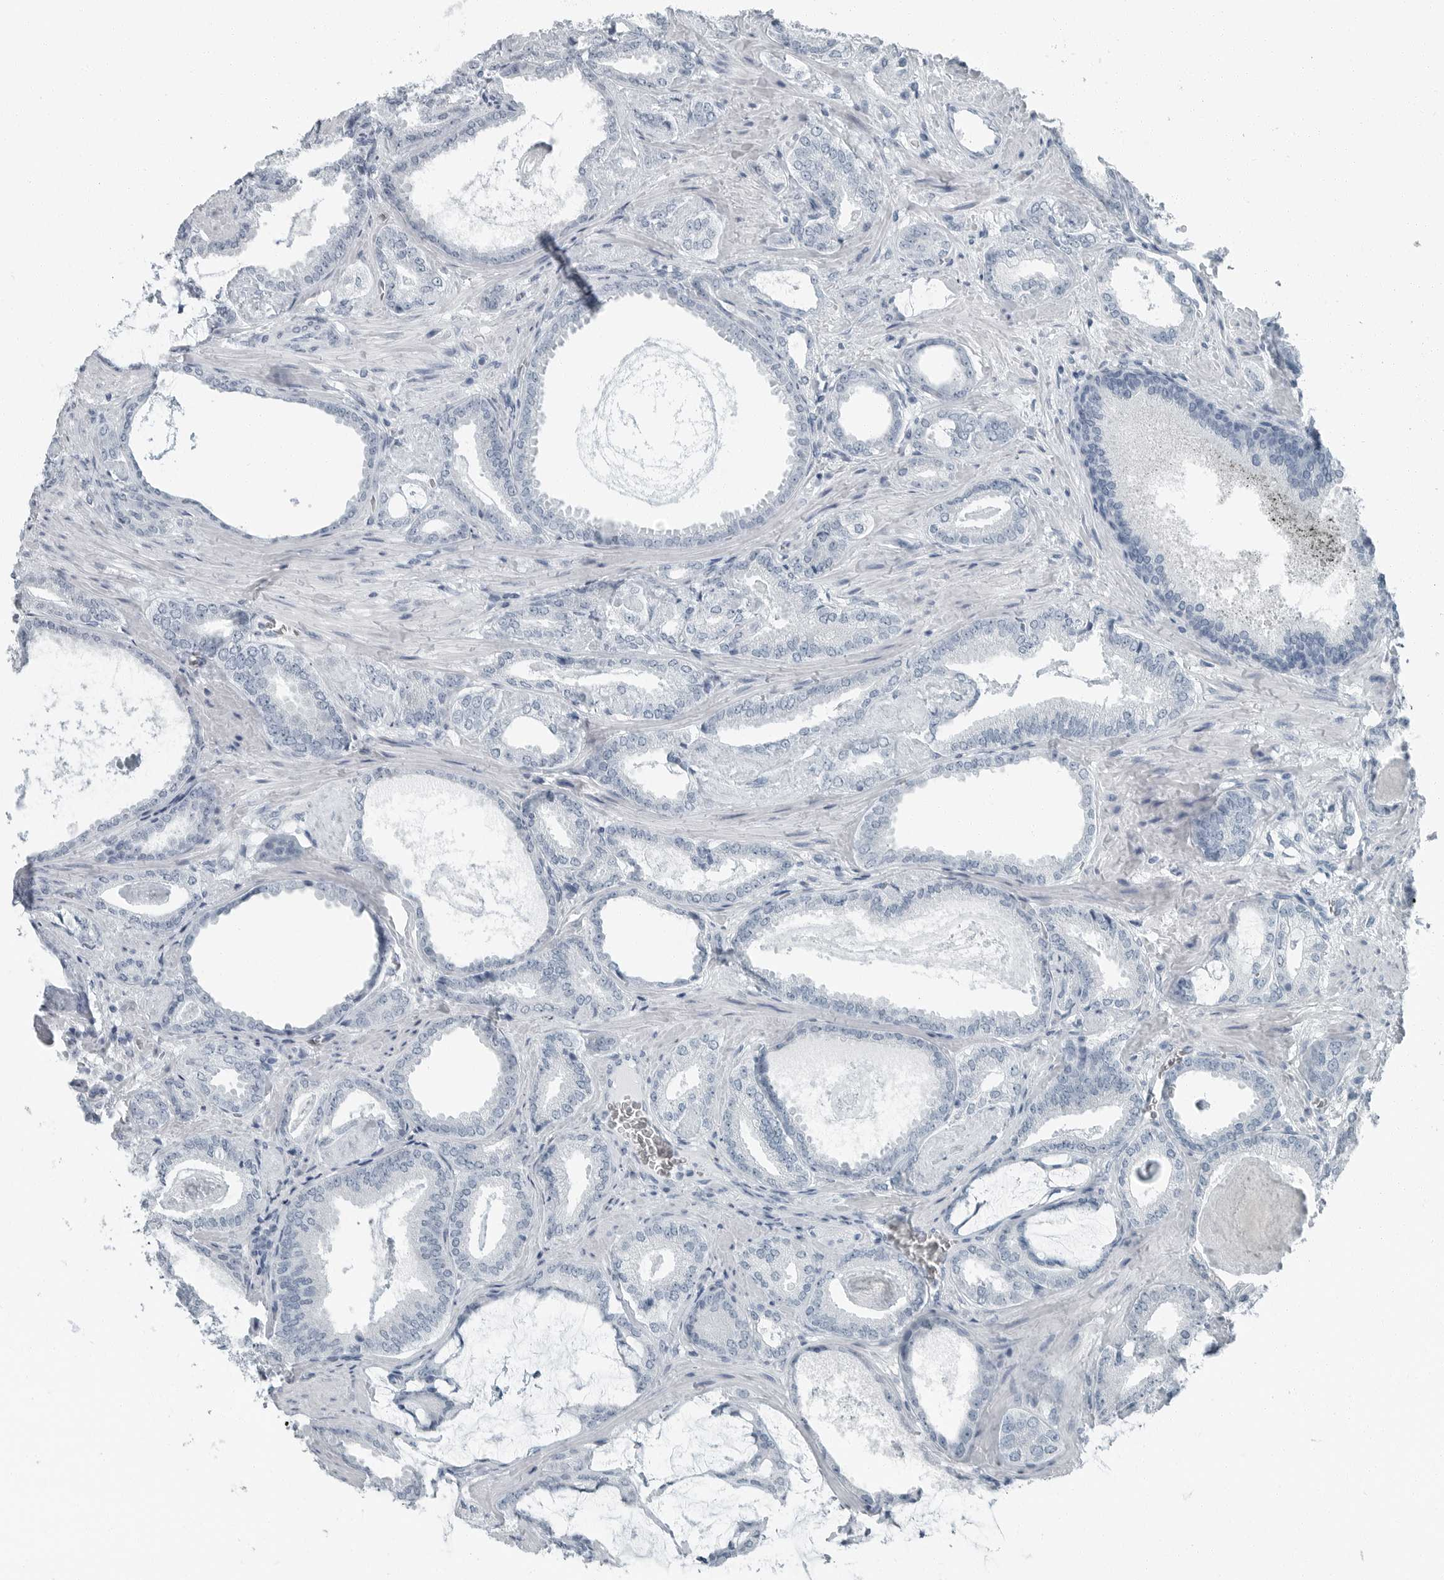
{"staining": {"intensity": "negative", "quantity": "none", "location": "none"}, "tissue": "prostate cancer", "cell_type": "Tumor cells", "image_type": "cancer", "snomed": [{"axis": "morphology", "description": "Adenocarcinoma, Low grade"}, {"axis": "topography", "description": "Prostate"}], "caption": "This histopathology image is of prostate cancer stained with immunohistochemistry to label a protein in brown with the nuclei are counter-stained blue. There is no expression in tumor cells.", "gene": "ZPBP2", "patient": {"sex": "male", "age": 71}}